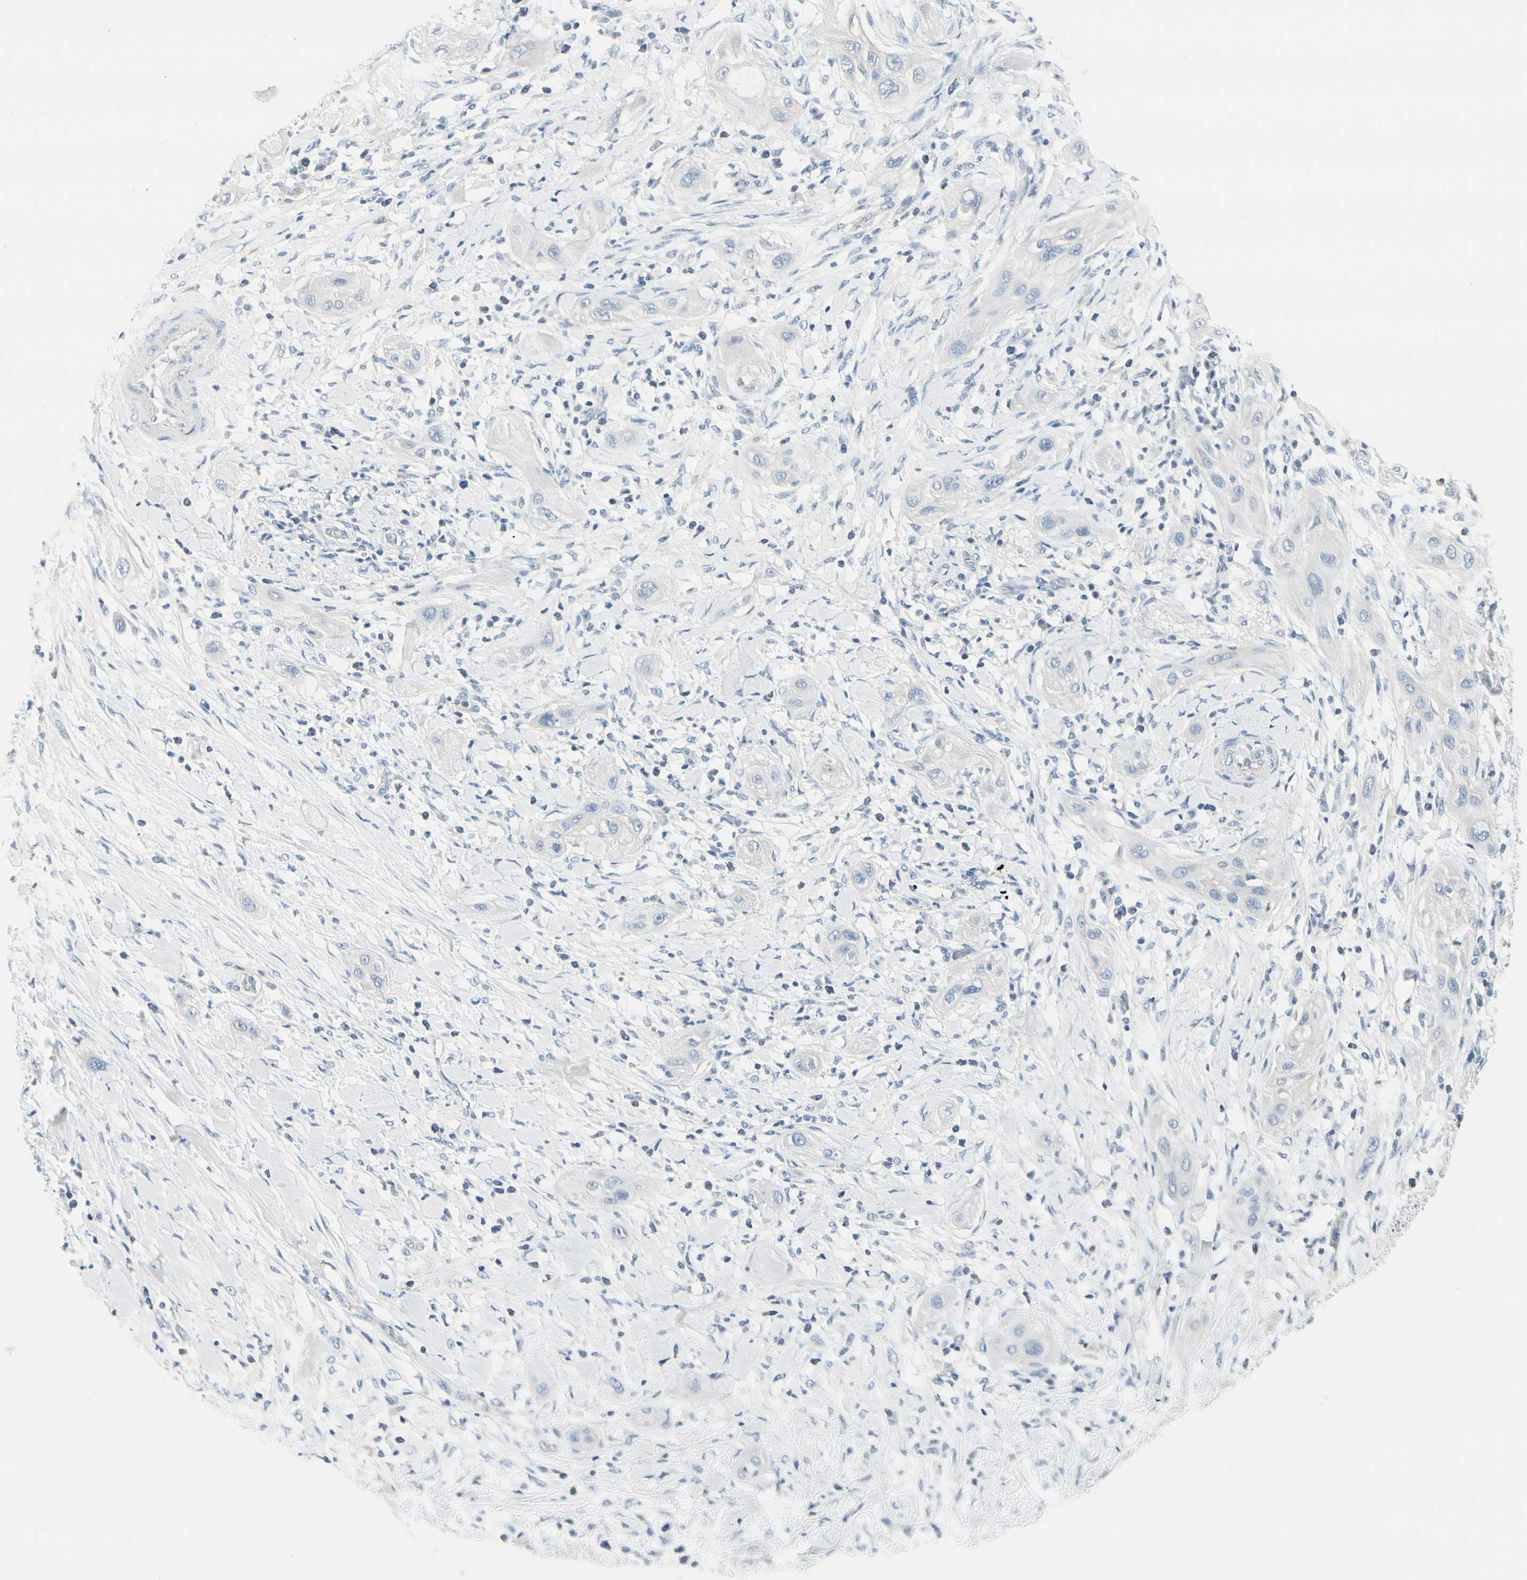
{"staining": {"intensity": "negative", "quantity": "none", "location": "none"}, "tissue": "lung cancer", "cell_type": "Tumor cells", "image_type": "cancer", "snomed": [{"axis": "morphology", "description": "Squamous cell carcinoma, NOS"}, {"axis": "topography", "description": "Lung"}], "caption": "IHC micrograph of human lung cancer (squamous cell carcinoma) stained for a protein (brown), which displays no staining in tumor cells.", "gene": "CDHR5", "patient": {"sex": "female", "age": 47}}